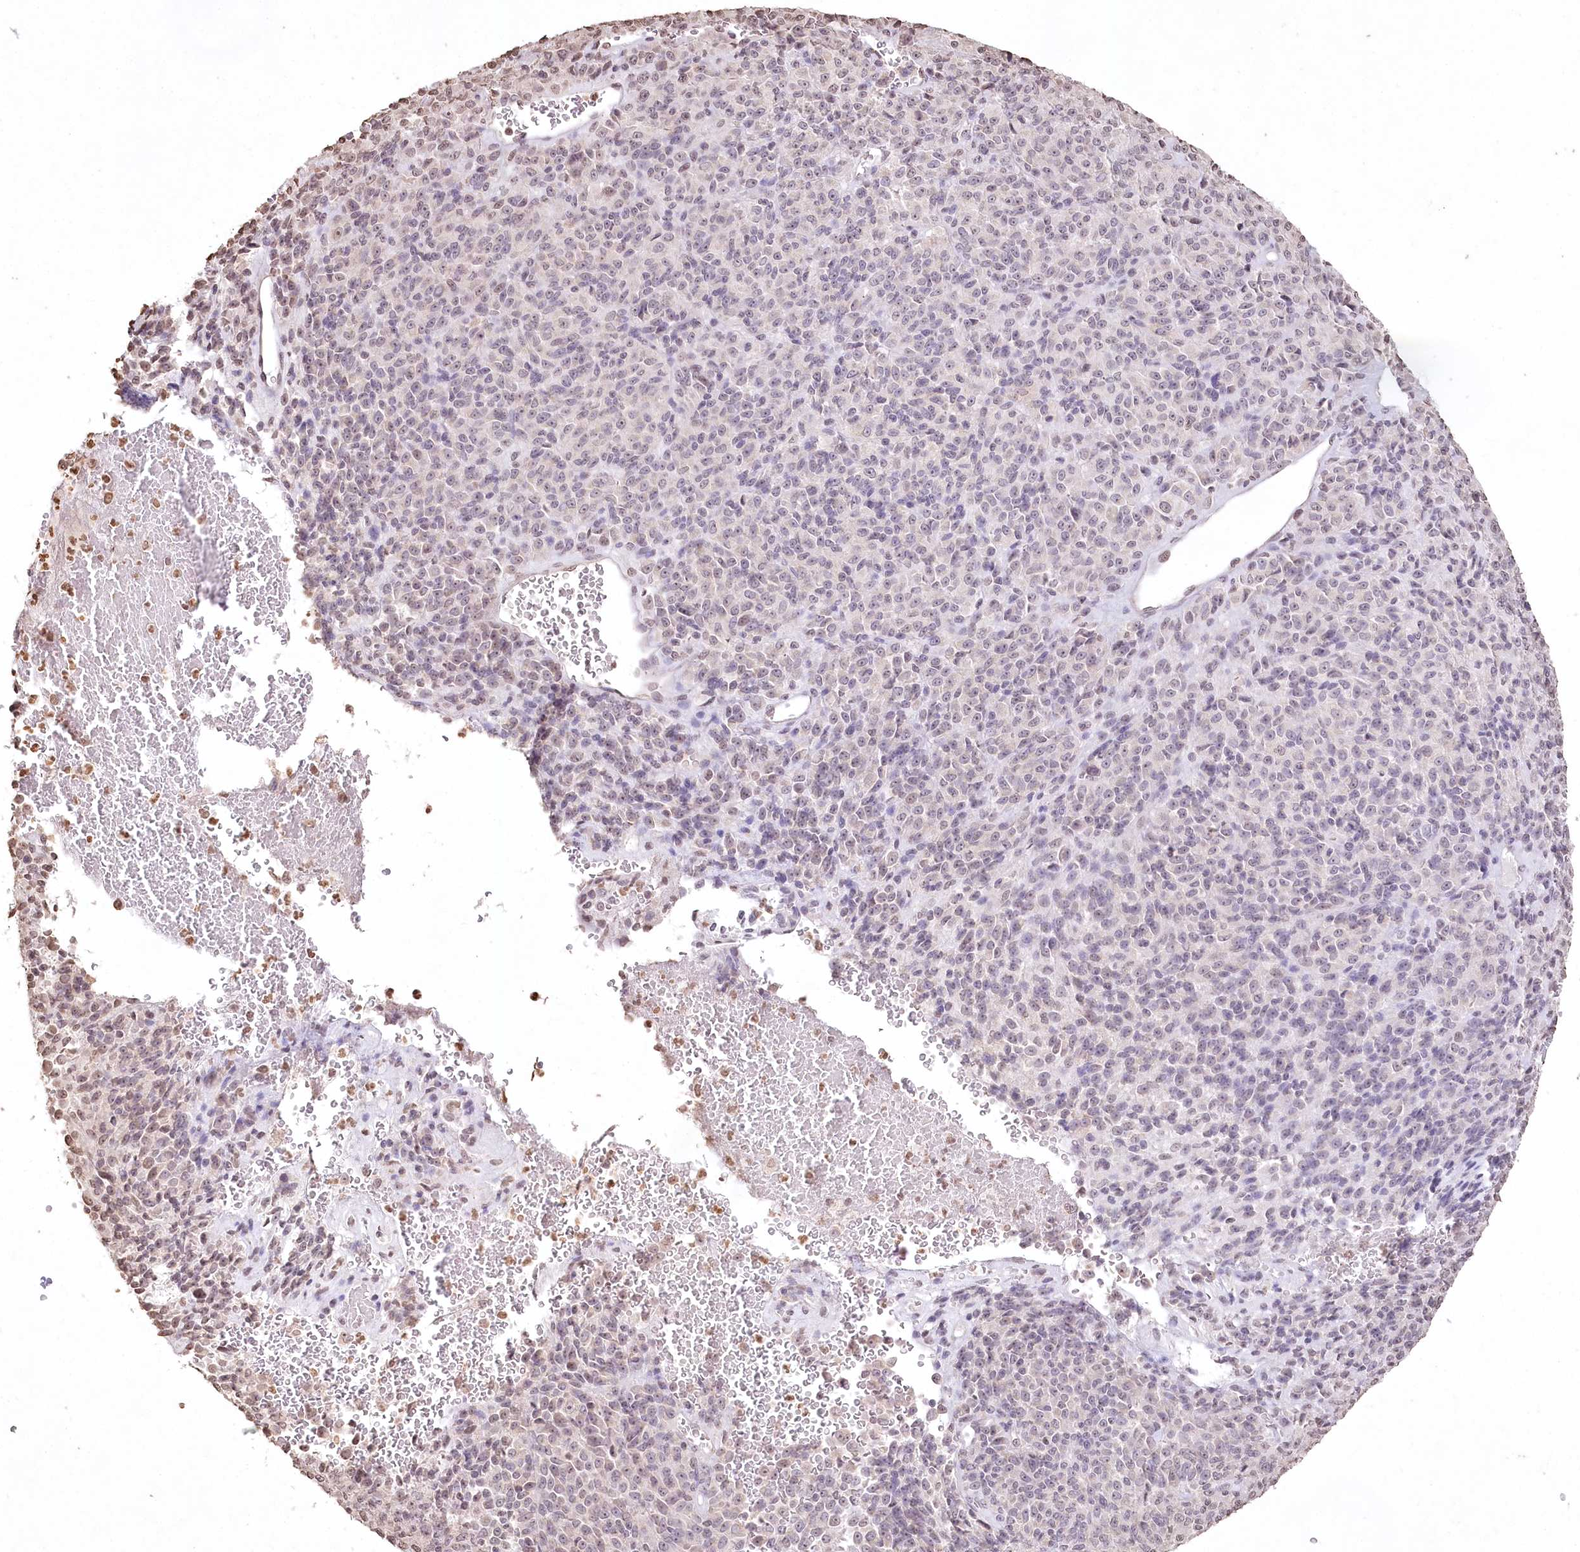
{"staining": {"intensity": "negative", "quantity": "none", "location": "none"}, "tissue": "melanoma", "cell_type": "Tumor cells", "image_type": "cancer", "snomed": [{"axis": "morphology", "description": "Malignant melanoma, Metastatic site"}, {"axis": "topography", "description": "Brain"}], "caption": "DAB immunohistochemical staining of malignant melanoma (metastatic site) demonstrates no significant expression in tumor cells.", "gene": "DMXL1", "patient": {"sex": "female", "age": 56}}